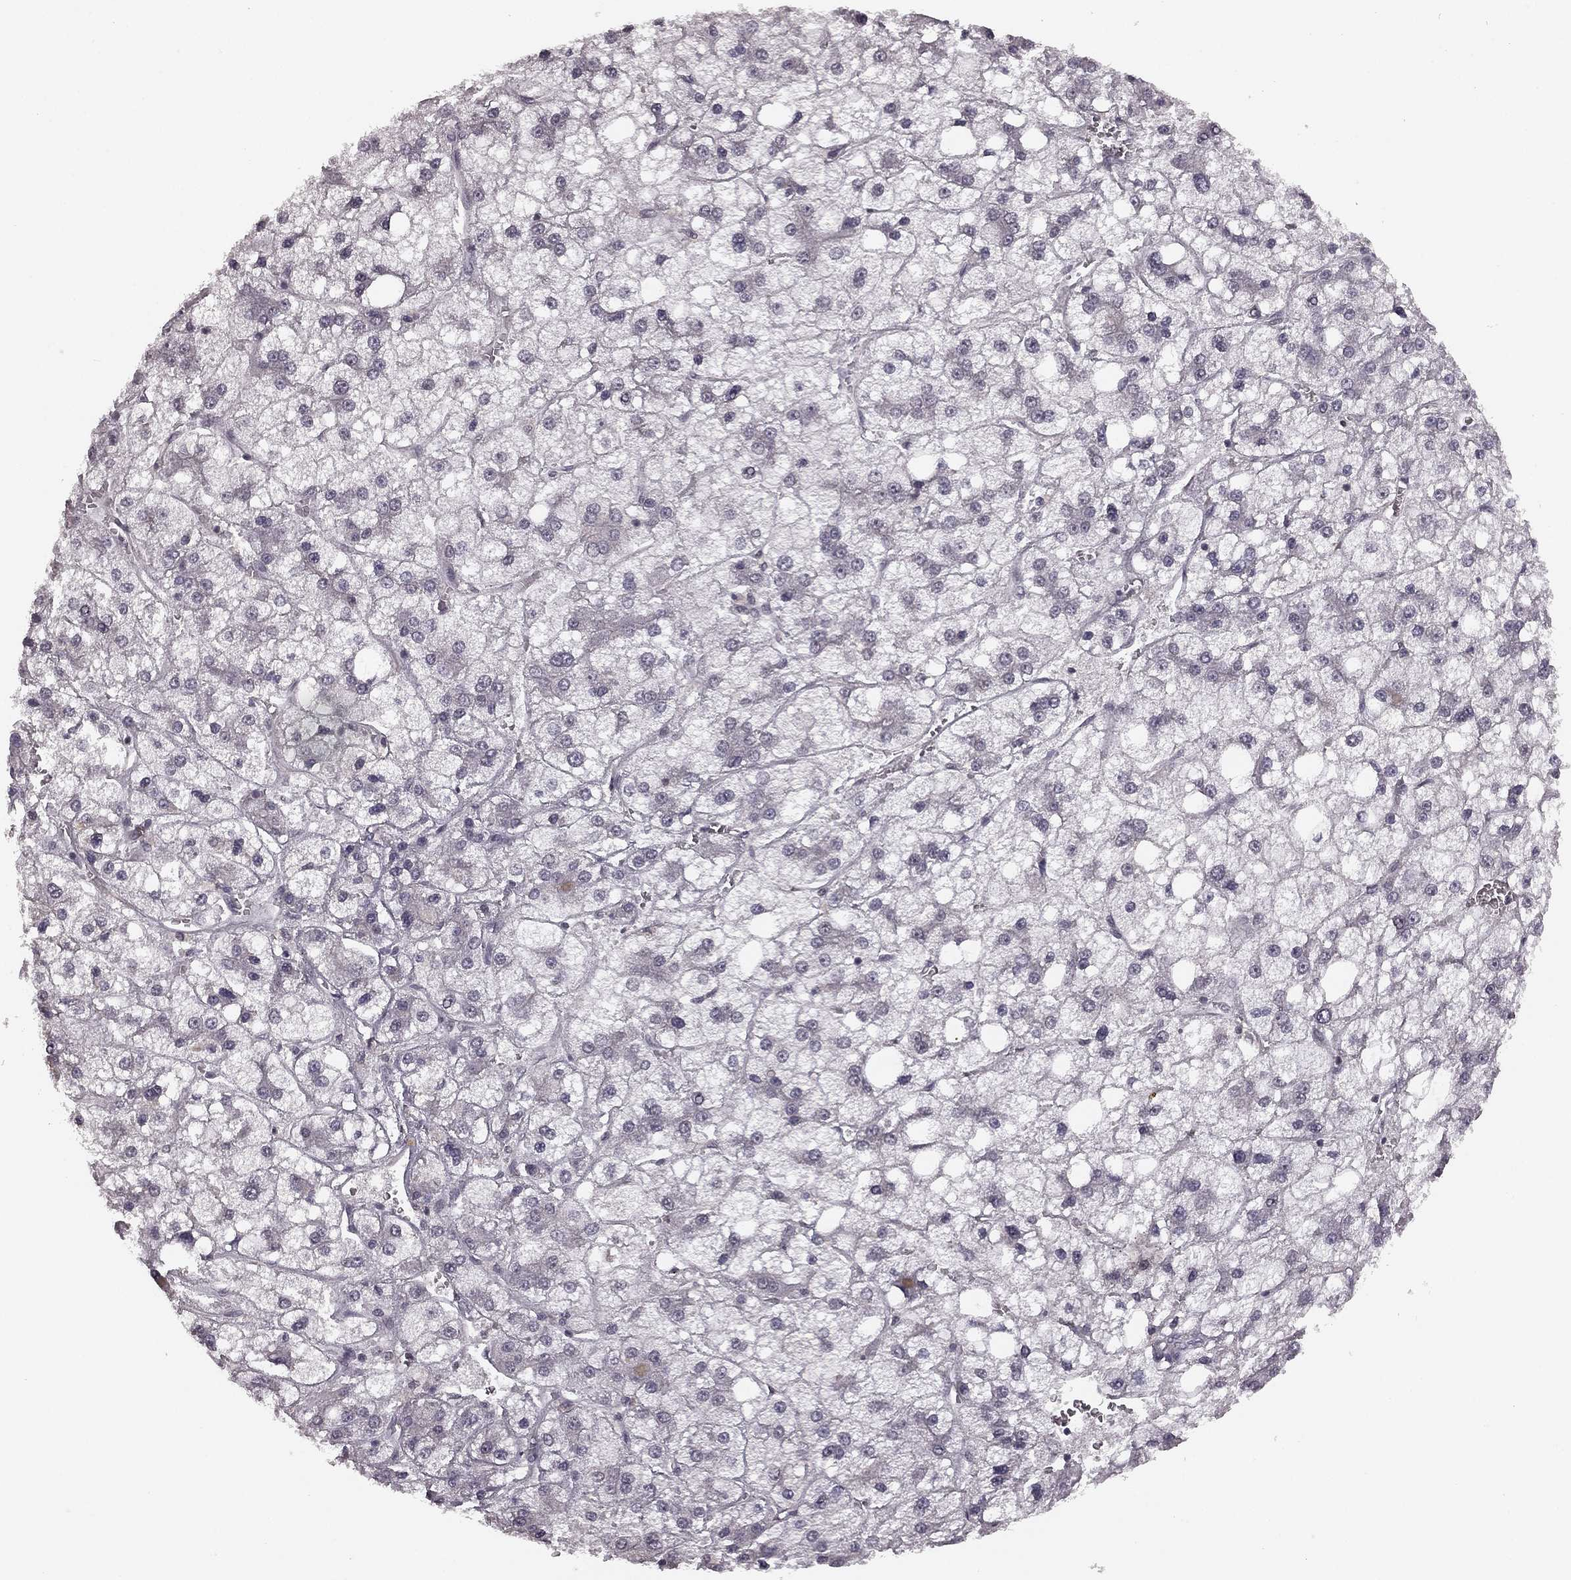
{"staining": {"intensity": "negative", "quantity": "none", "location": "none"}, "tissue": "liver cancer", "cell_type": "Tumor cells", "image_type": "cancer", "snomed": [{"axis": "morphology", "description": "Carcinoma, Hepatocellular, NOS"}, {"axis": "topography", "description": "Liver"}], "caption": "DAB immunohistochemical staining of liver hepatocellular carcinoma reveals no significant positivity in tumor cells.", "gene": "HCN4", "patient": {"sex": "male", "age": 73}}